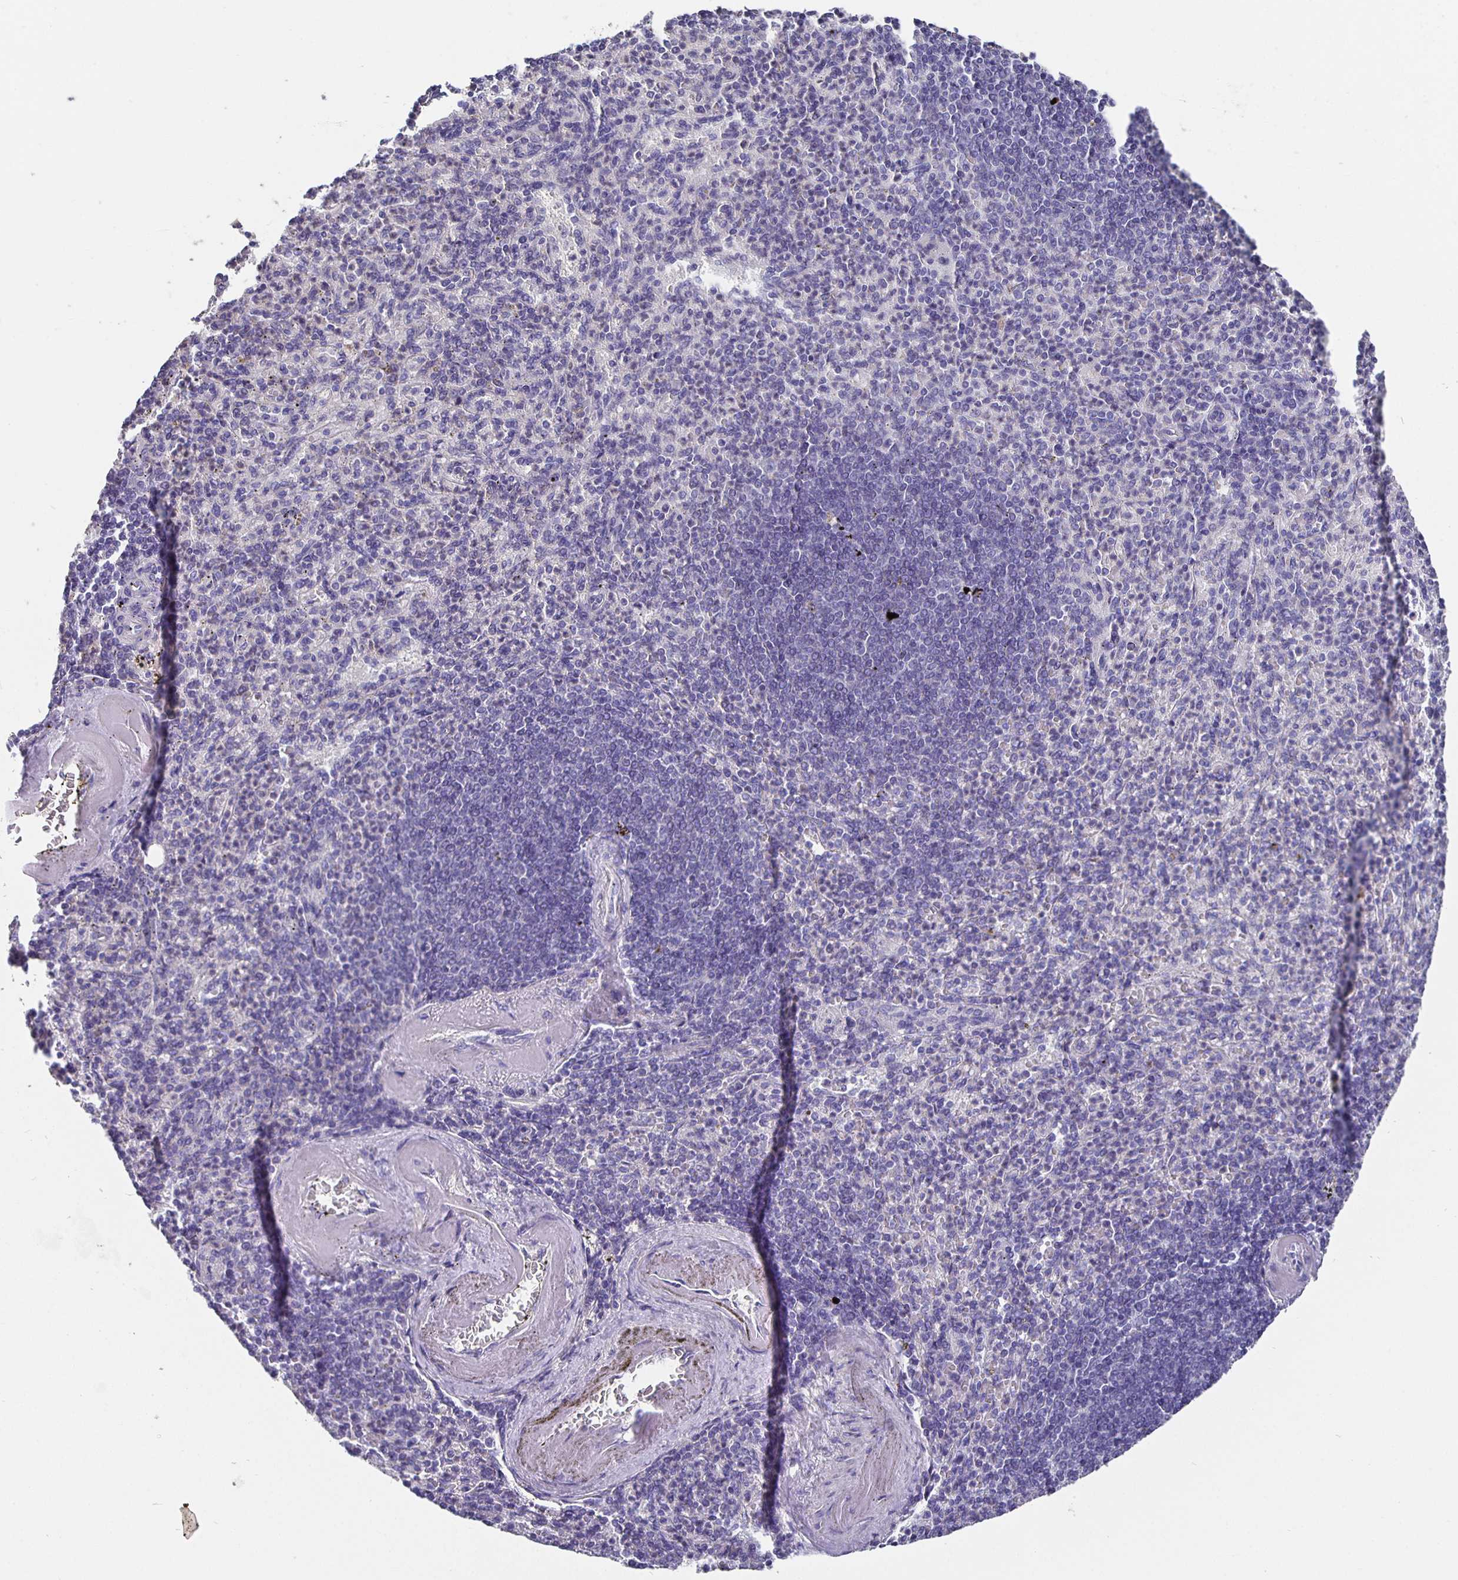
{"staining": {"intensity": "negative", "quantity": "none", "location": "none"}, "tissue": "spleen", "cell_type": "Cells in red pulp", "image_type": "normal", "snomed": [{"axis": "morphology", "description": "Normal tissue, NOS"}, {"axis": "topography", "description": "Spleen"}], "caption": "The histopathology image exhibits no staining of cells in red pulp in benign spleen. (DAB IHC visualized using brightfield microscopy, high magnification).", "gene": "CFAP74", "patient": {"sex": "female", "age": 74}}